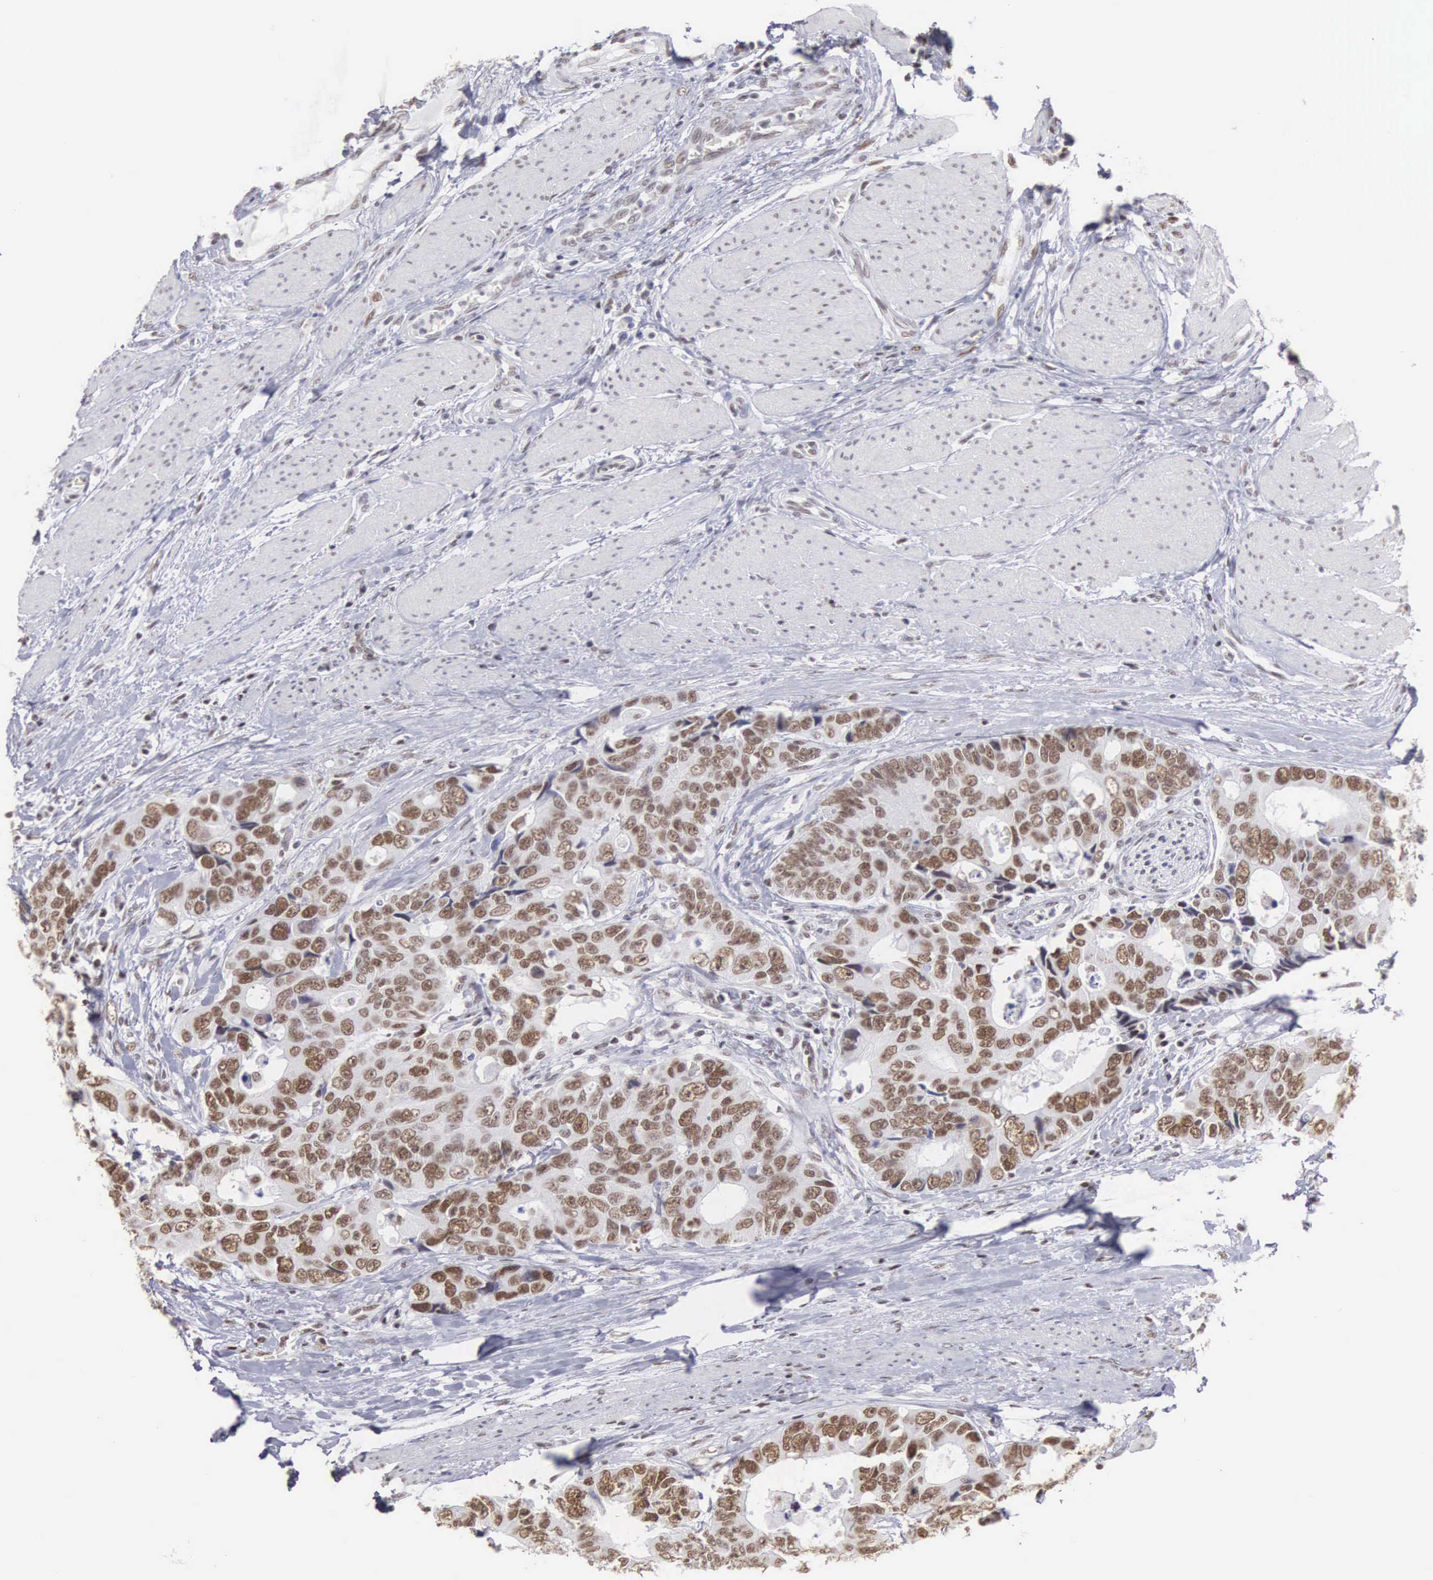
{"staining": {"intensity": "strong", "quantity": ">75%", "location": "nuclear"}, "tissue": "colorectal cancer", "cell_type": "Tumor cells", "image_type": "cancer", "snomed": [{"axis": "morphology", "description": "Adenocarcinoma, NOS"}, {"axis": "topography", "description": "Rectum"}], "caption": "An immunohistochemistry image of tumor tissue is shown. Protein staining in brown labels strong nuclear positivity in colorectal cancer within tumor cells.", "gene": "CSTF2", "patient": {"sex": "female", "age": 67}}